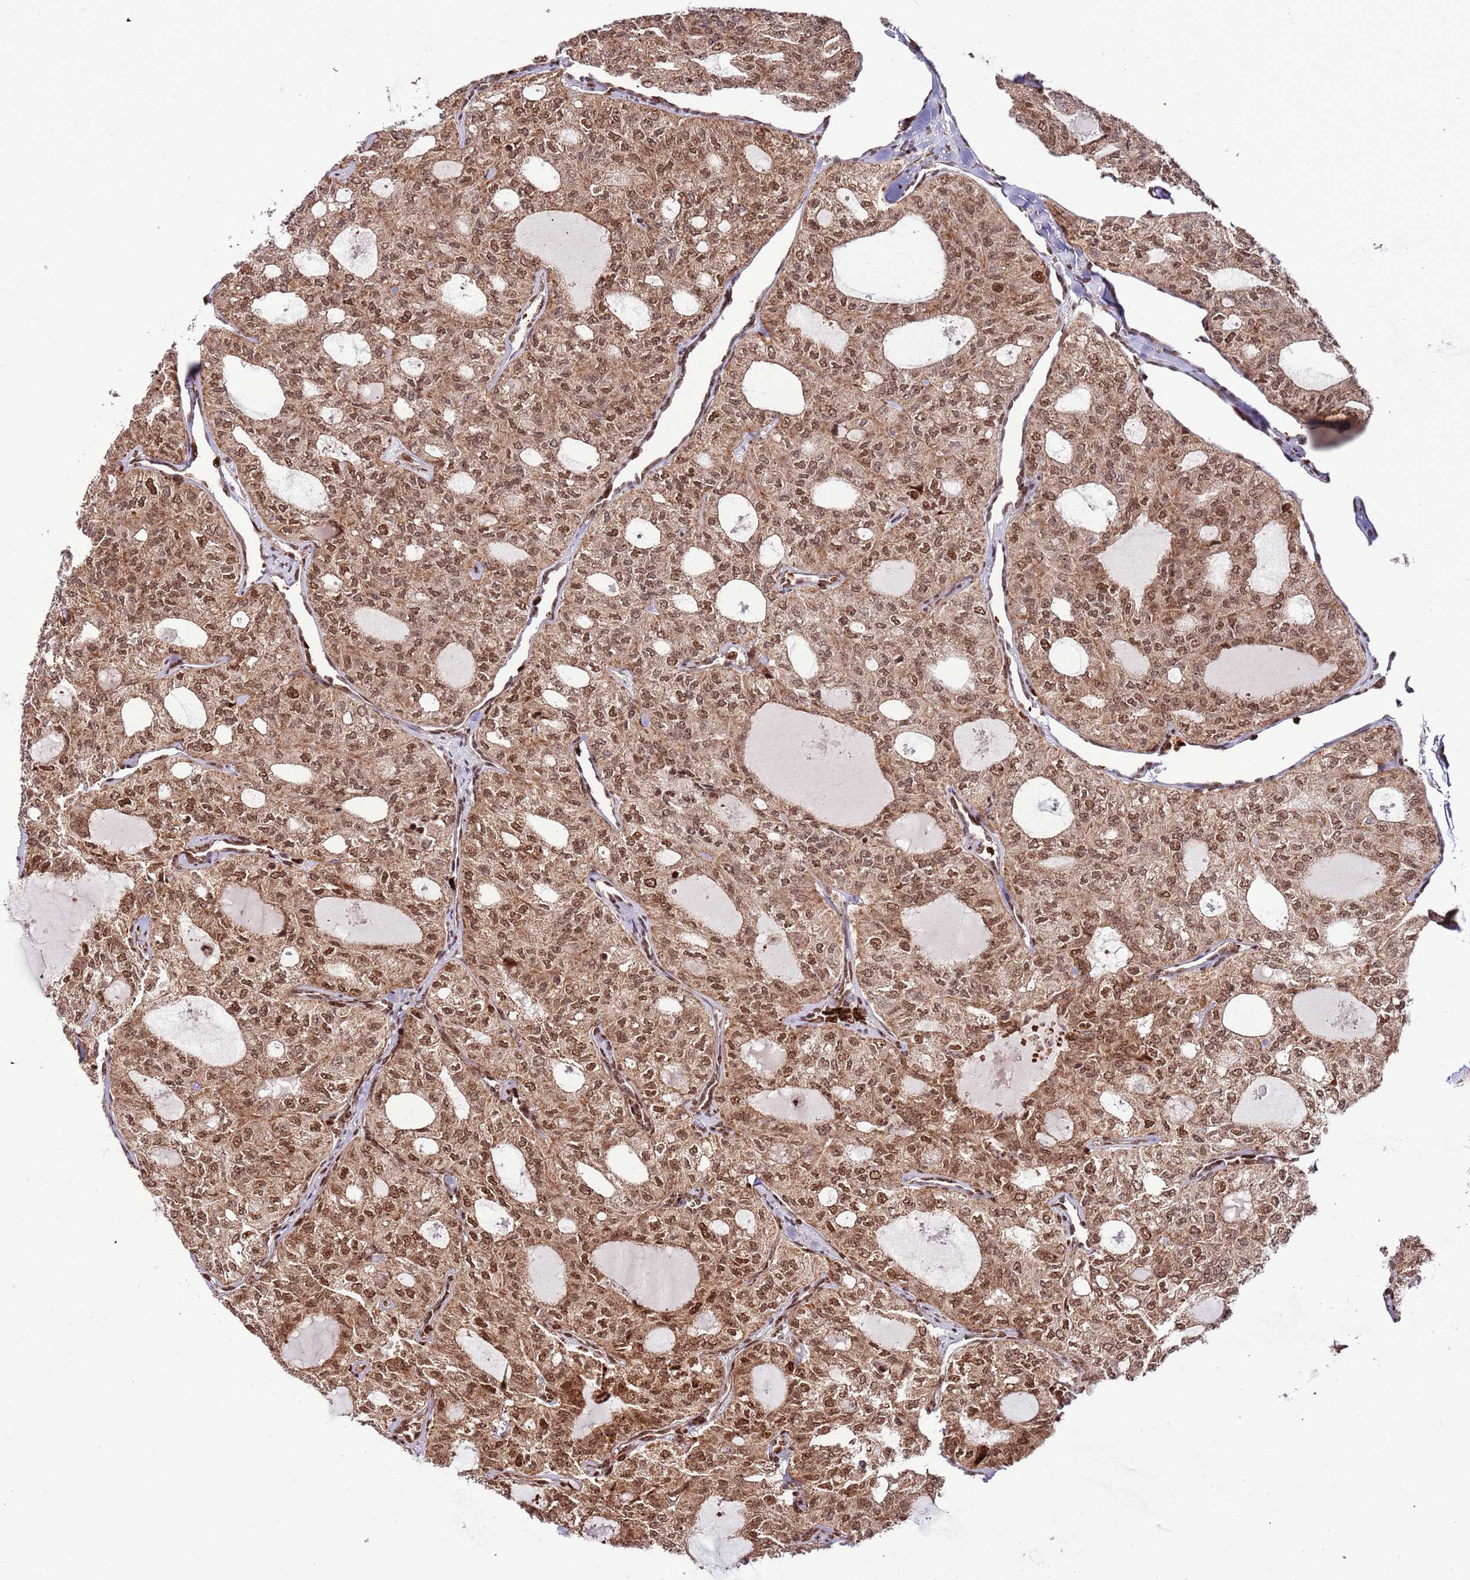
{"staining": {"intensity": "moderate", "quantity": ">75%", "location": "cytoplasmic/membranous,nuclear"}, "tissue": "thyroid cancer", "cell_type": "Tumor cells", "image_type": "cancer", "snomed": [{"axis": "morphology", "description": "Follicular adenoma carcinoma, NOS"}, {"axis": "topography", "description": "Thyroid gland"}], "caption": "Protein analysis of thyroid follicular adenoma carcinoma tissue reveals moderate cytoplasmic/membranous and nuclear positivity in about >75% of tumor cells.", "gene": "RIF1", "patient": {"sex": "male", "age": 75}}